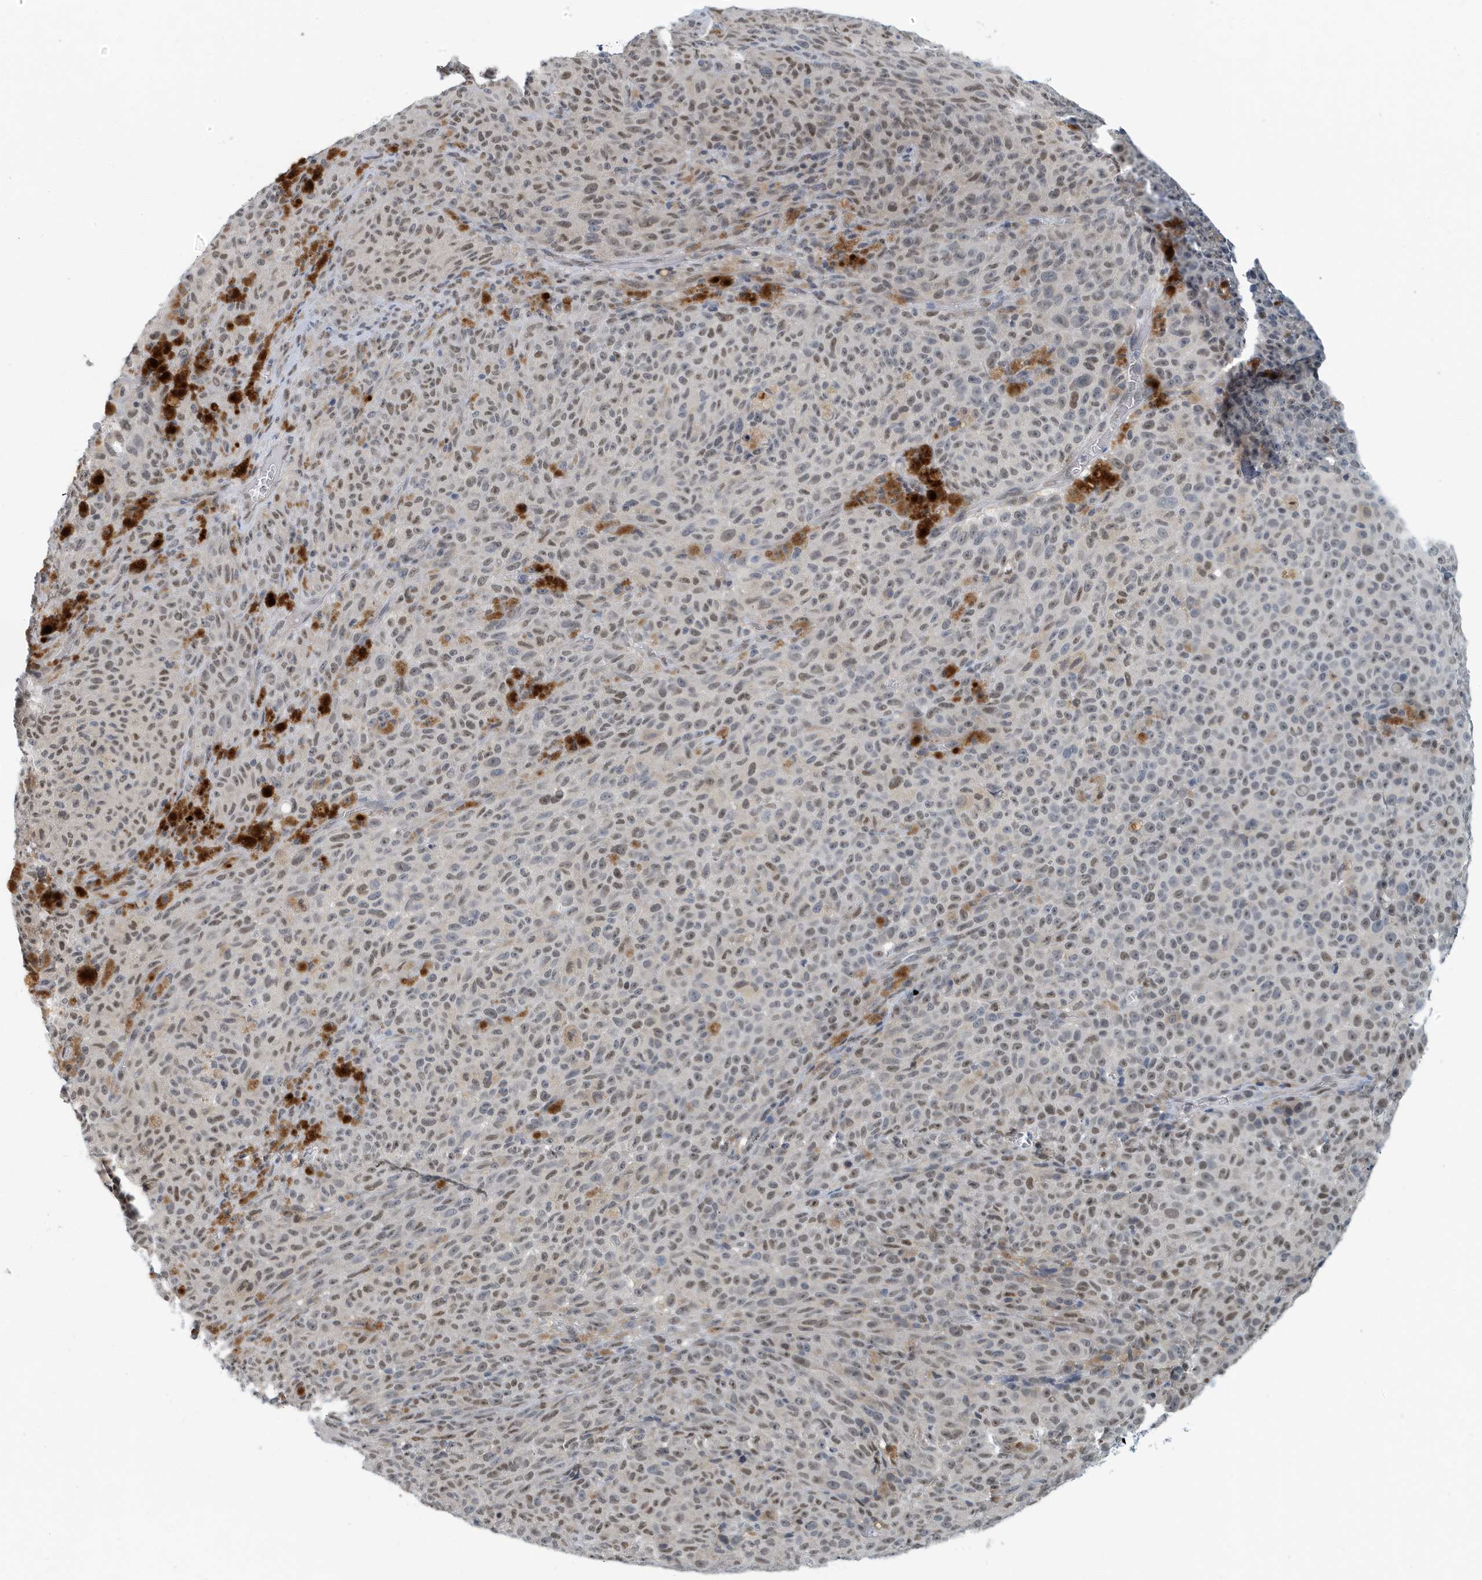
{"staining": {"intensity": "weak", "quantity": "25%-75%", "location": "nuclear"}, "tissue": "melanoma", "cell_type": "Tumor cells", "image_type": "cancer", "snomed": [{"axis": "morphology", "description": "Malignant melanoma, NOS"}, {"axis": "topography", "description": "Skin"}], "caption": "Malignant melanoma stained for a protein (brown) demonstrates weak nuclear positive expression in approximately 25%-75% of tumor cells.", "gene": "KIF15", "patient": {"sex": "female", "age": 82}}